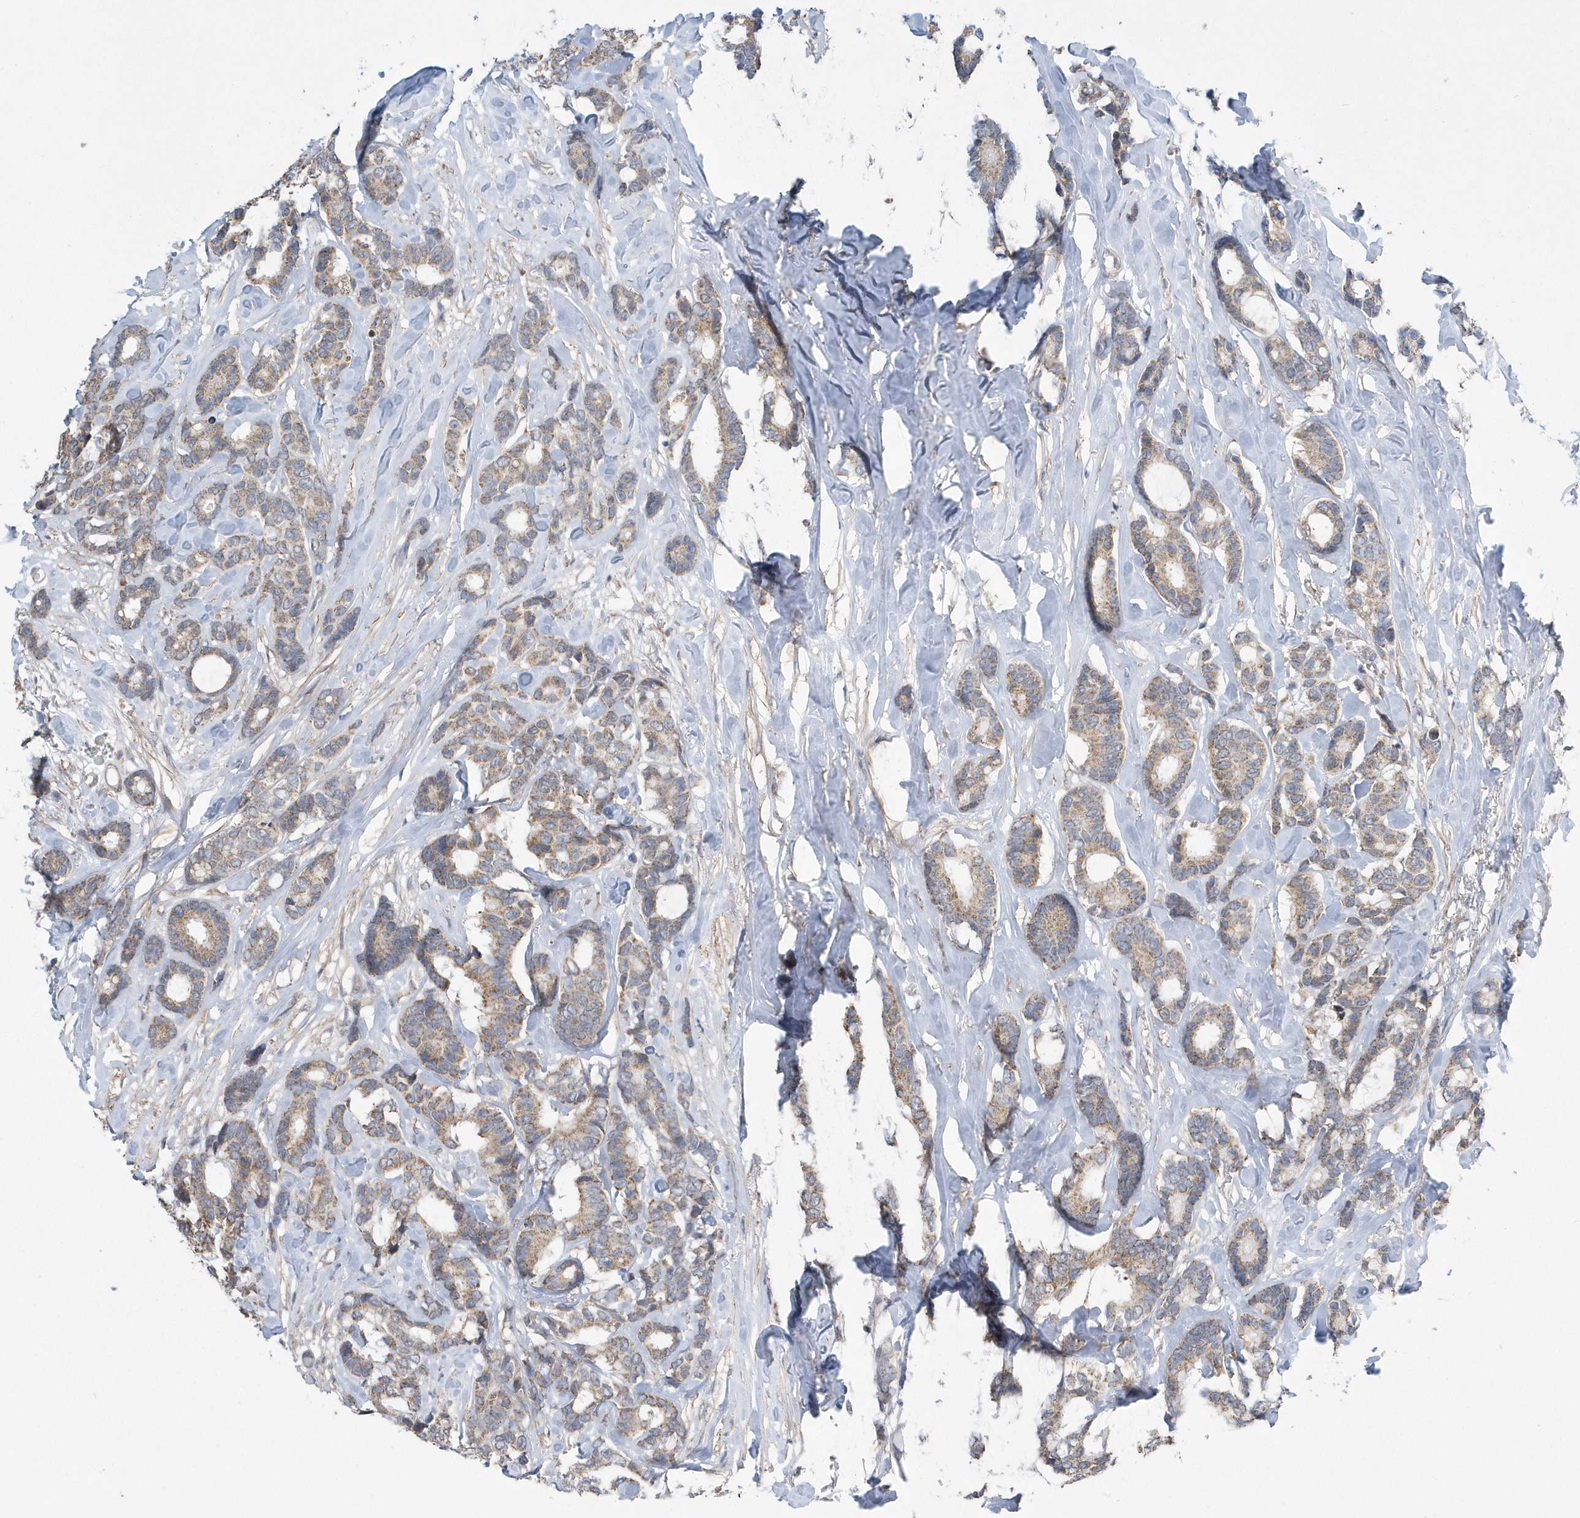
{"staining": {"intensity": "moderate", "quantity": ">75%", "location": "cytoplasmic/membranous"}, "tissue": "breast cancer", "cell_type": "Tumor cells", "image_type": "cancer", "snomed": [{"axis": "morphology", "description": "Duct carcinoma"}, {"axis": "topography", "description": "Breast"}], "caption": "Brown immunohistochemical staining in human breast cancer displays moderate cytoplasmic/membranous positivity in approximately >75% of tumor cells.", "gene": "SLX9", "patient": {"sex": "female", "age": 87}}